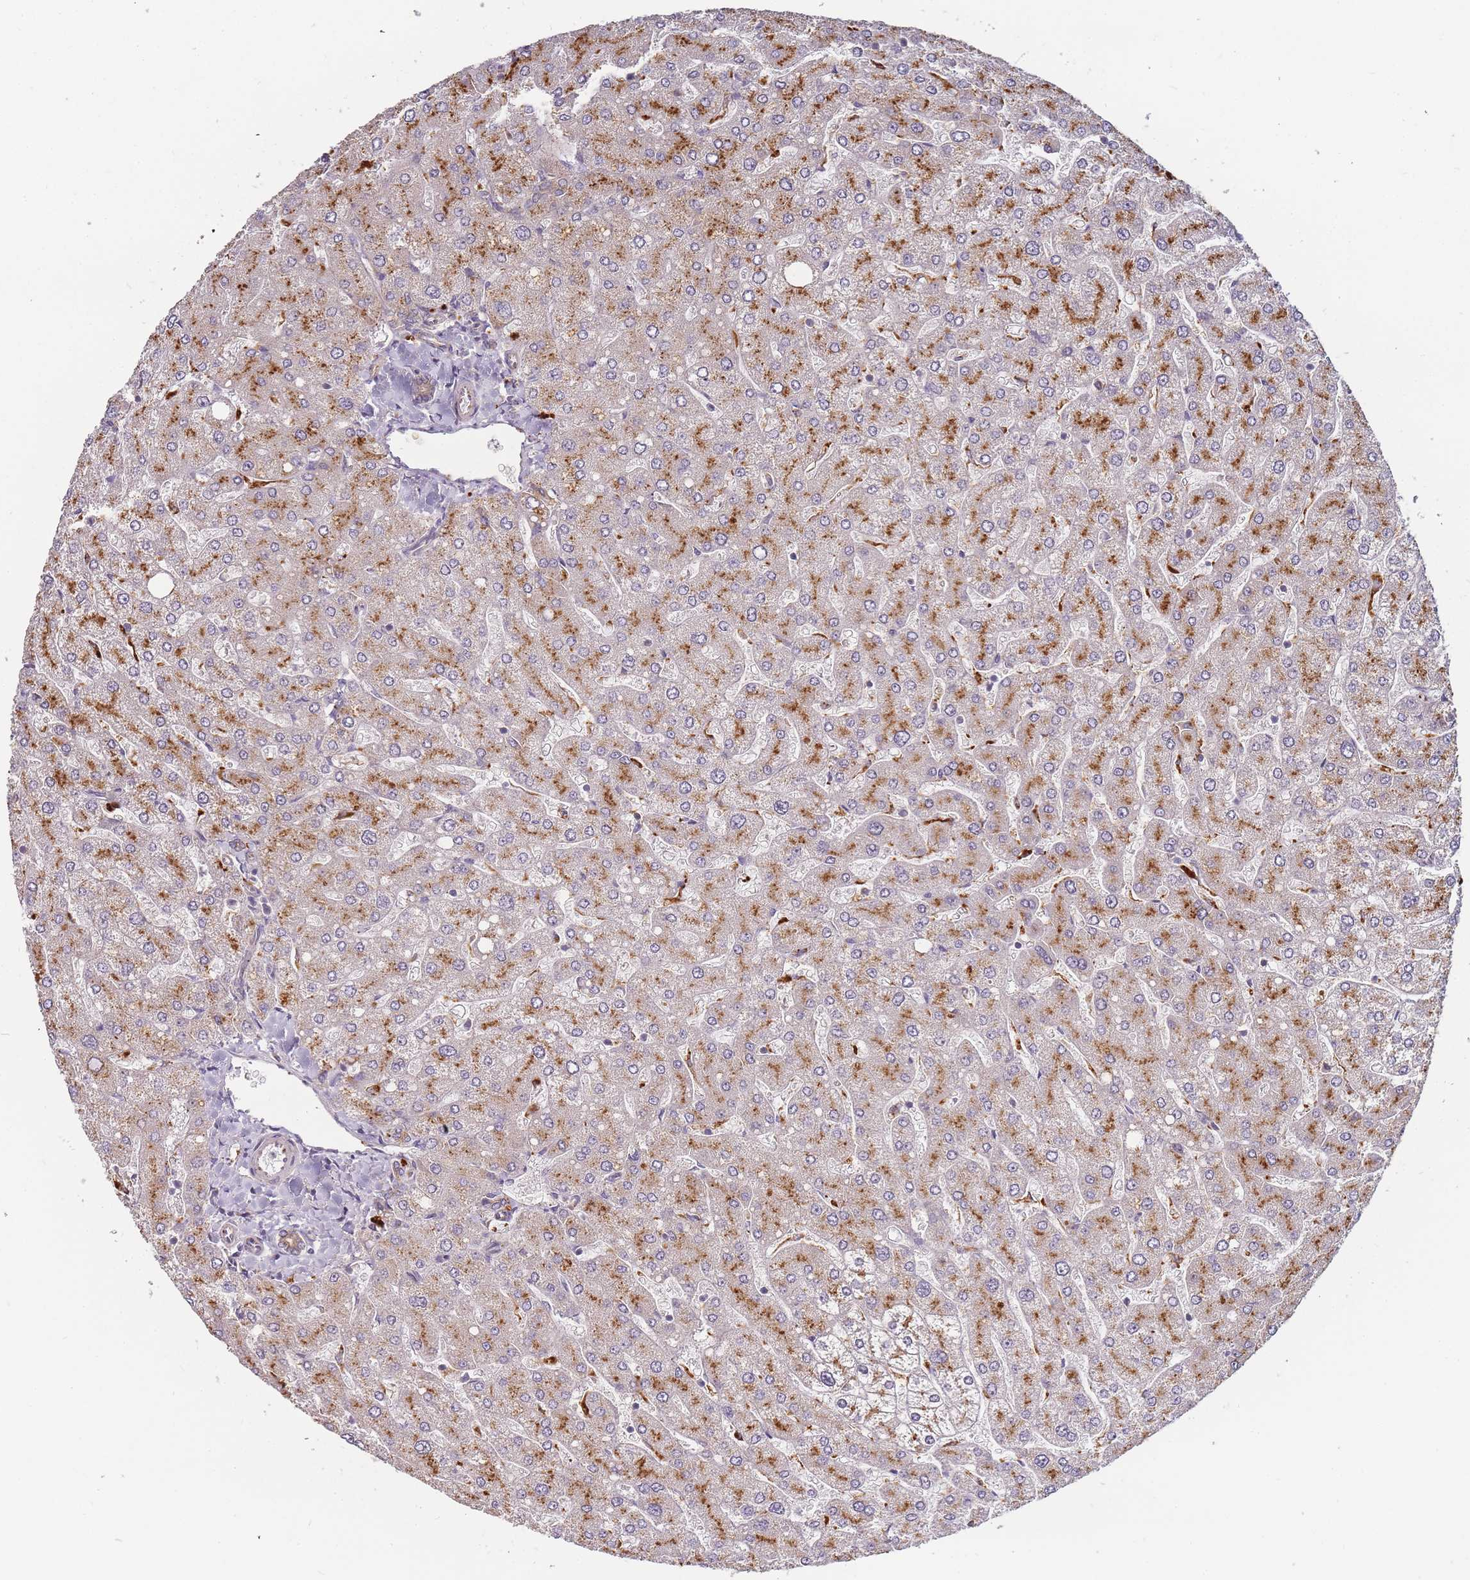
{"staining": {"intensity": "weak", "quantity": ">75%", "location": "cytoplasmic/membranous"}, "tissue": "liver", "cell_type": "Cholangiocytes", "image_type": "normal", "snomed": [{"axis": "morphology", "description": "Normal tissue, NOS"}, {"axis": "topography", "description": "Liver"}], "caption": "This photomicrograph shows IHC staining of unremarkable liver, with low weak cytoplasmic/membranous staining in approximately >75% of cholangiocytes.", "gene": "ATG5", "patient": {"sex": "male", "age": 55}}